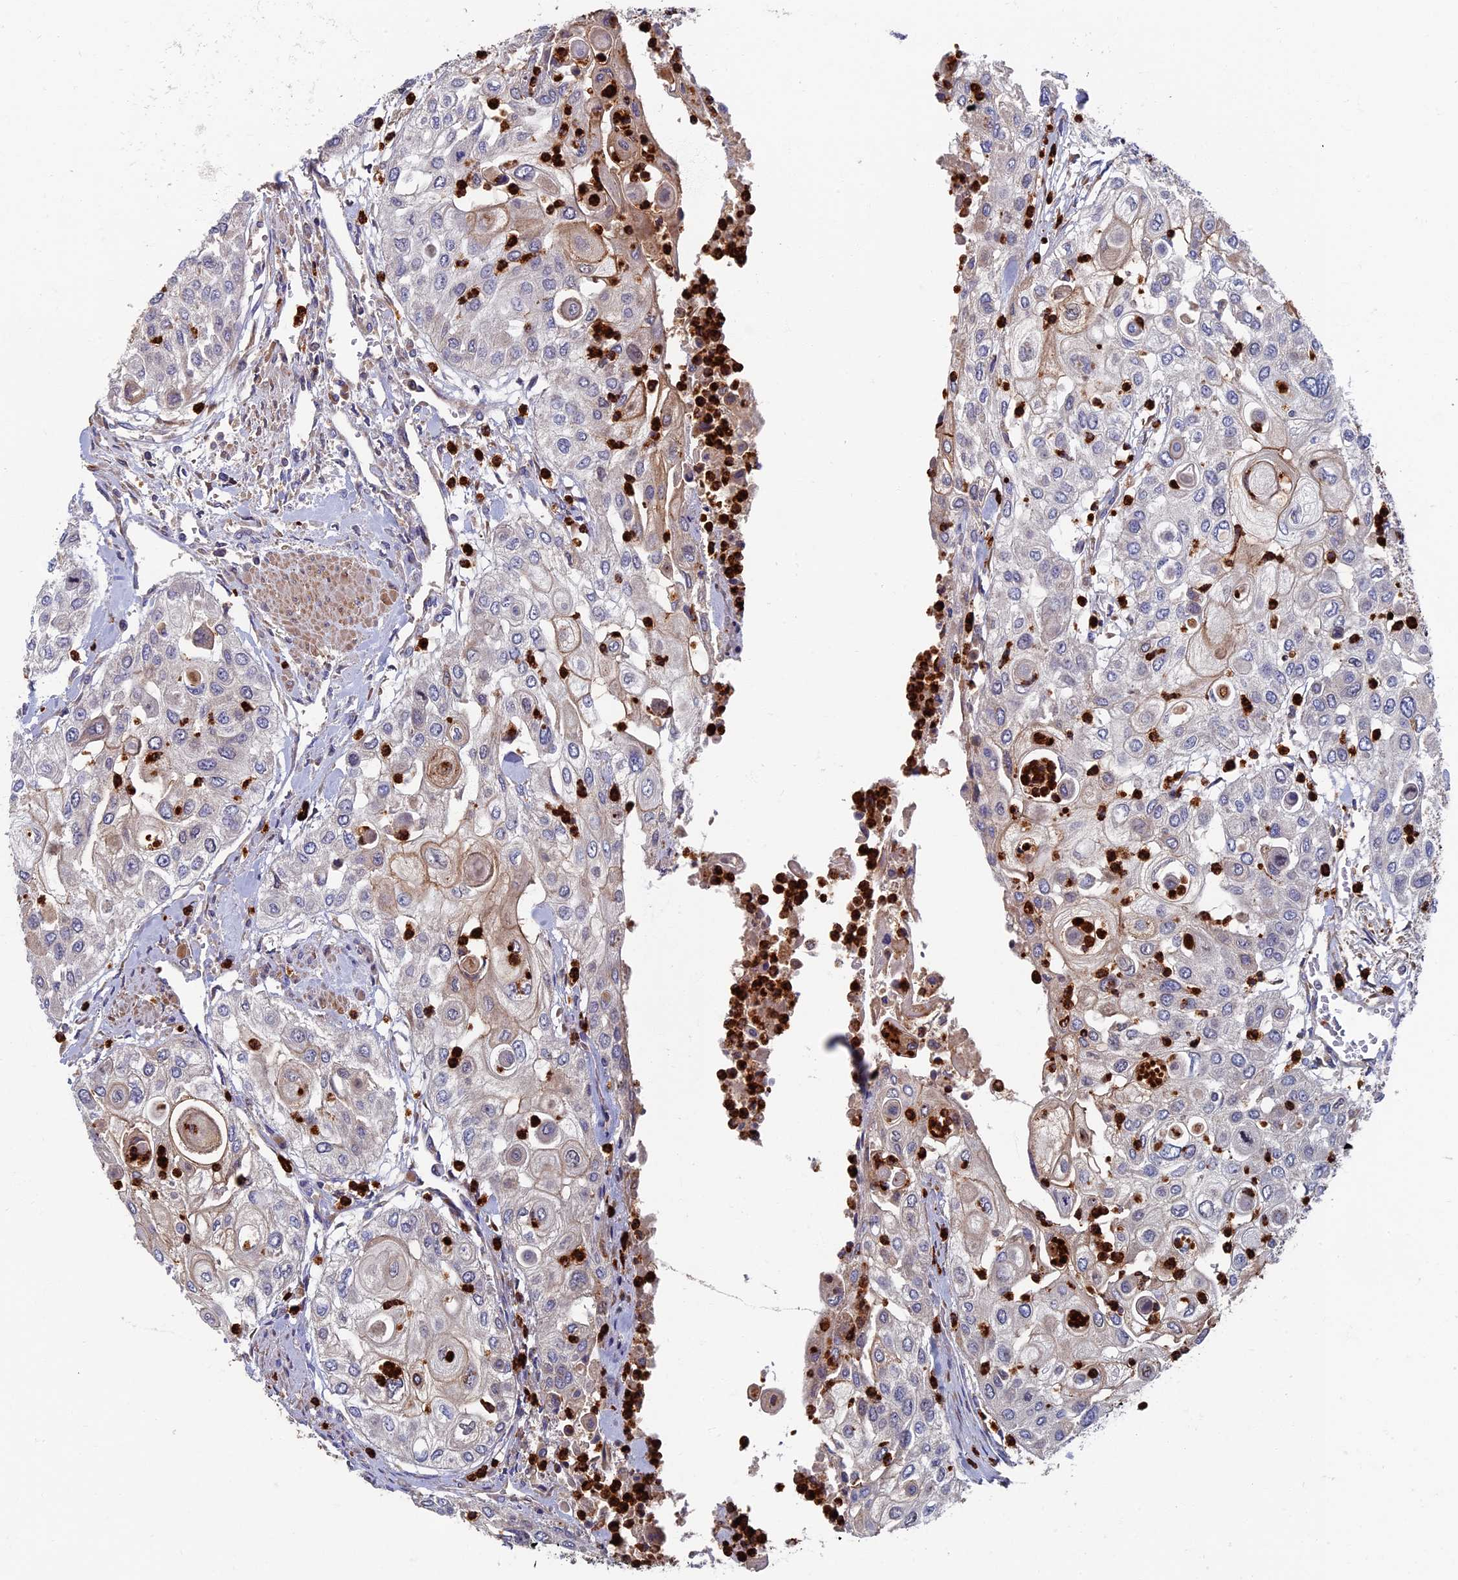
{"staining": {"intensity": "negative", "quantity": "none", "location": "none"}, "tissue": "urothelial cancer", "cell_type": "Tumor cells", "image_type": "cancer", "snomed": [{"axis": "morphology", "description": "Urothelial carcinoma, High grade"}, {"axis": "topography", "description": "Urinary bladder"}], "caption": "Immunohistochemical staining of human urothelial cancer demonstrates no significant expression in tumor cells.", "gene": "TNK2", "patient": {"sex": "female", "age": 79}}